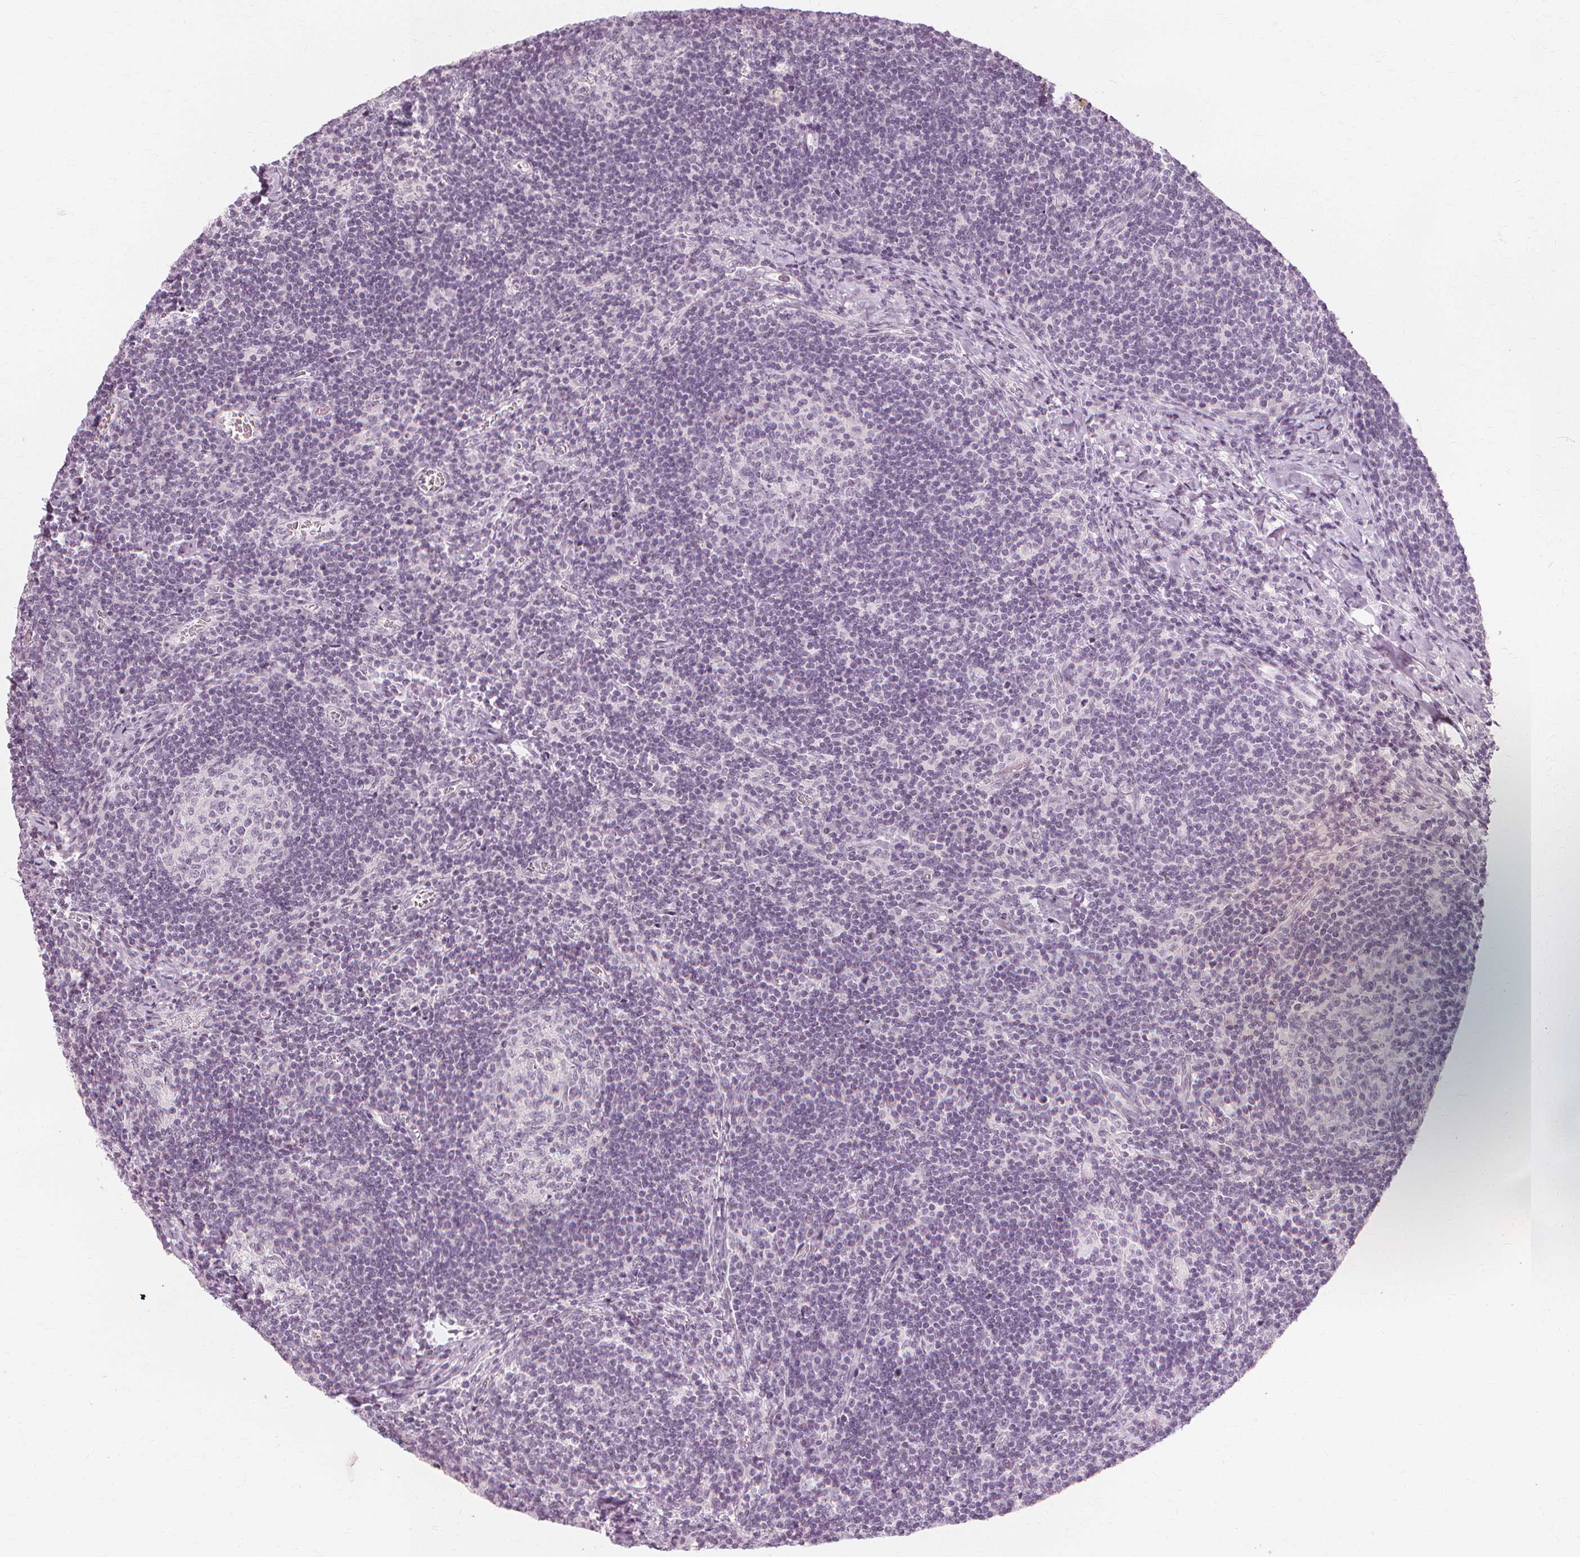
{"staining": {"intensity": "negative", "quantity": "none", "location": "none"}, "tissue": "lymph node", "cell_type": "Germinal center cells", "image_type": "normal", "snomed": [{"axis": "morphology", "description": "Normal tissue, NOS"}, {"axis": "topography", "description": "Lymph node"}], "caption": "The image demonstrates no significant expression in germinal center cells of lymph node.", "gene": "NXPE1", "patient": {"sex": "male", "age": 67}}